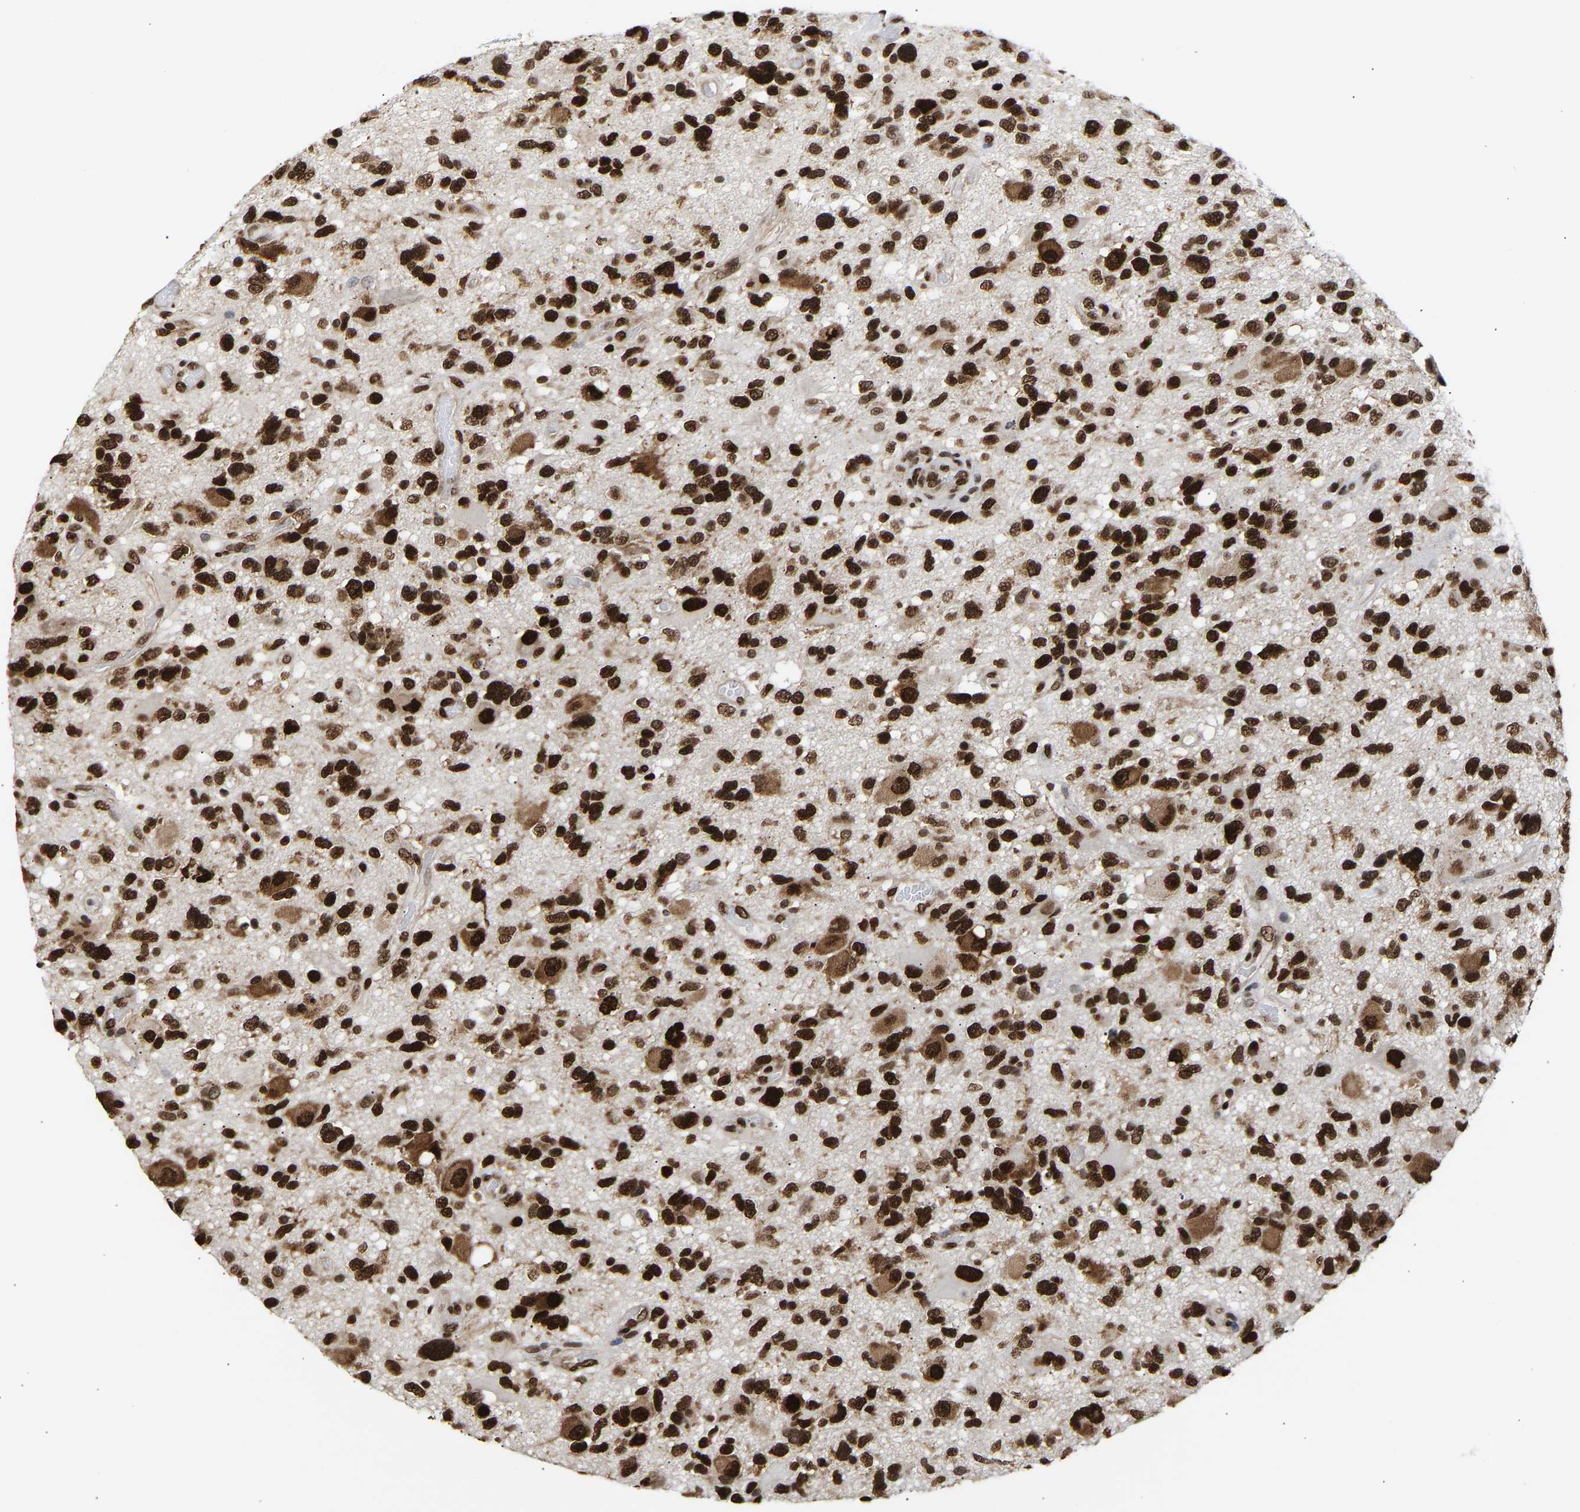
{"staining": {"intensity": "strong", "quantity": ">75%", "location": "nuclear"}, "tissue": "glioma", "cell_type": "Tumor cells", "image_type": "cancer", "snomed": [{"axis": "morphology", "description": "Glioma, malignant, High grade"}, {"axis": "topography", "description": "Brain"}], "caption": "This photomicrograph displays glioma stained with immunohistochemistry (IHC) to label a protein in brown. The nuclear of tumor cells show strong positivity for the protein. Nuclei are counter-stained blue.", "gene": "PSIP1", "patient": {"sex": "male", "age": 33}}